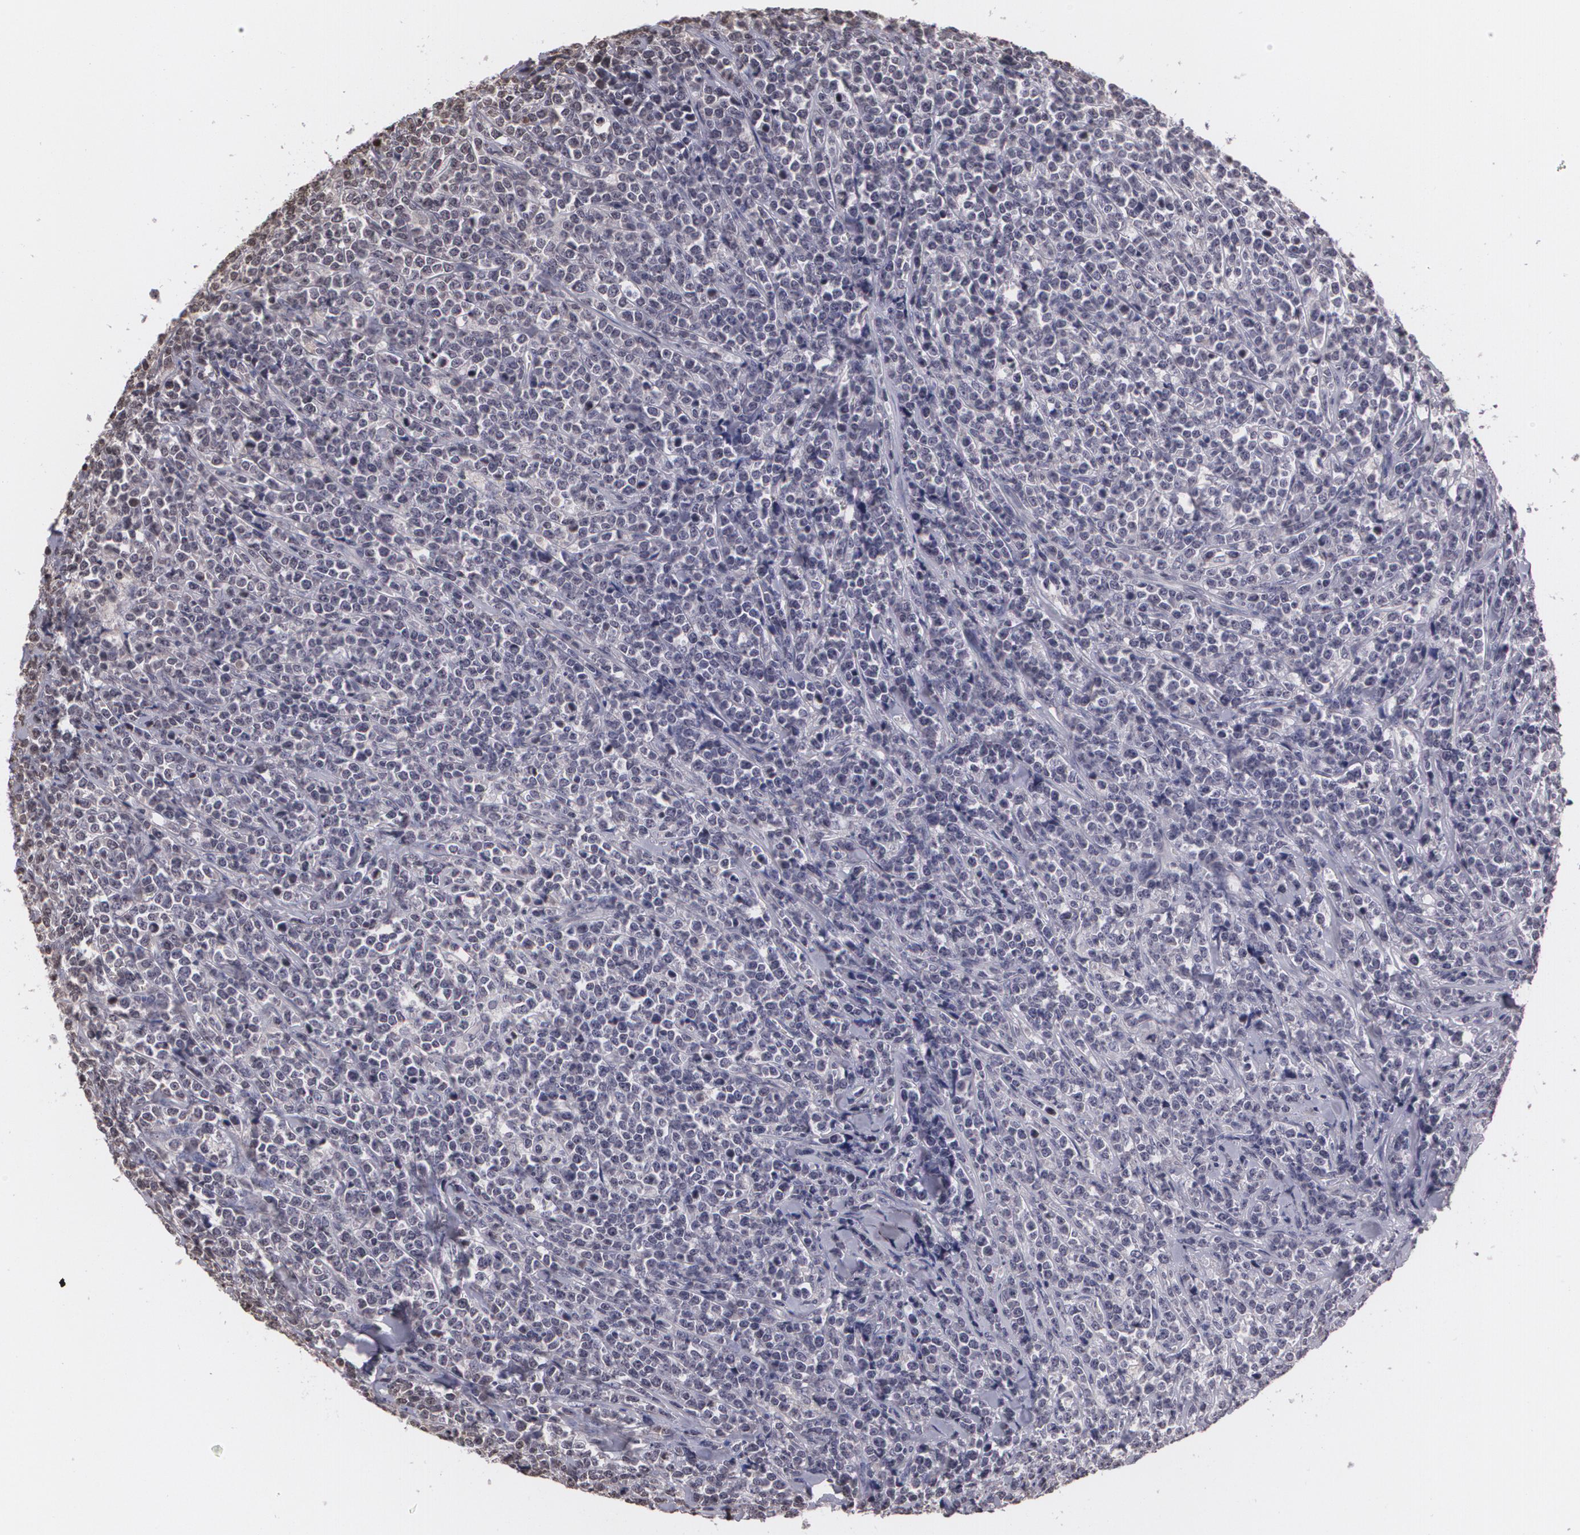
{"staining": {"intensity": "negative", "quantity": "none", "location": "none"}, "tissue": "lymphoma", "cell_type": "Tumor cells", "image_type": "cancer", "snomed": [{"axis": "morphology", "description": "Malignant lymphoma, non-Hodgkin's type, High grade"}, {"axis": "topography", "description": "Small intestine"}, {"axis": "topography", "description": "Colon"}], "caption": "This histopathology image is of lymphoma stained with immunohistochemistry to label a protein in brown with the nuclei are counter-stained blue. There is no staining in tumor cells.", "gene": "MUC1", "patient": {"sex": "male", "age": 8}}